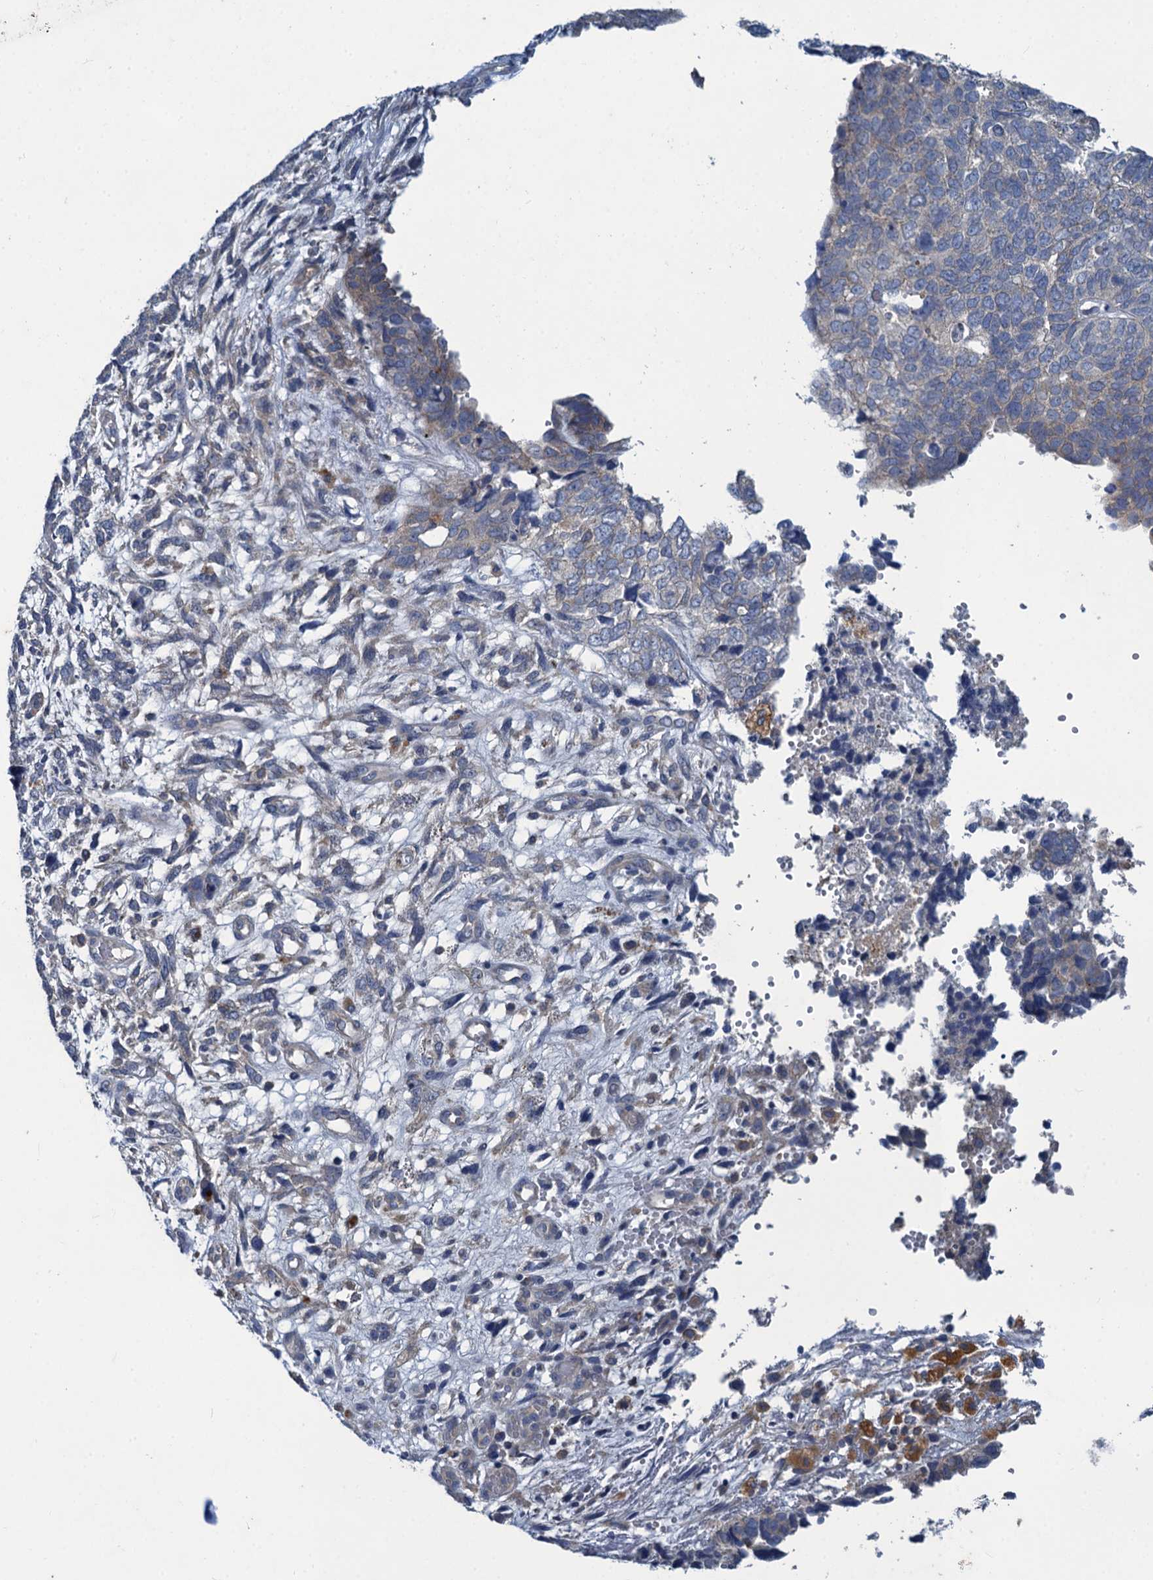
{"staining": {"intensity": "negative", "quantity": "none", "location": "none"}, "tissue": "cervical cancer", "cell_type": "Tumor cells", "image_type": "cancer", "snomed": [{"axis": "morphology", "description": "Squamous cell carcinoma, NOS"}, {"axis": "topography", "description": "Cervix"}], "caption": "Immunohistochemistry (IHC) histopathology image of neoplastic tissue: cervical cancer stained with DAB demonstrates no significant protein expression in tumor cells.", "gene": "SNAP29", "patient": {"sex": "female", "age": 63}}